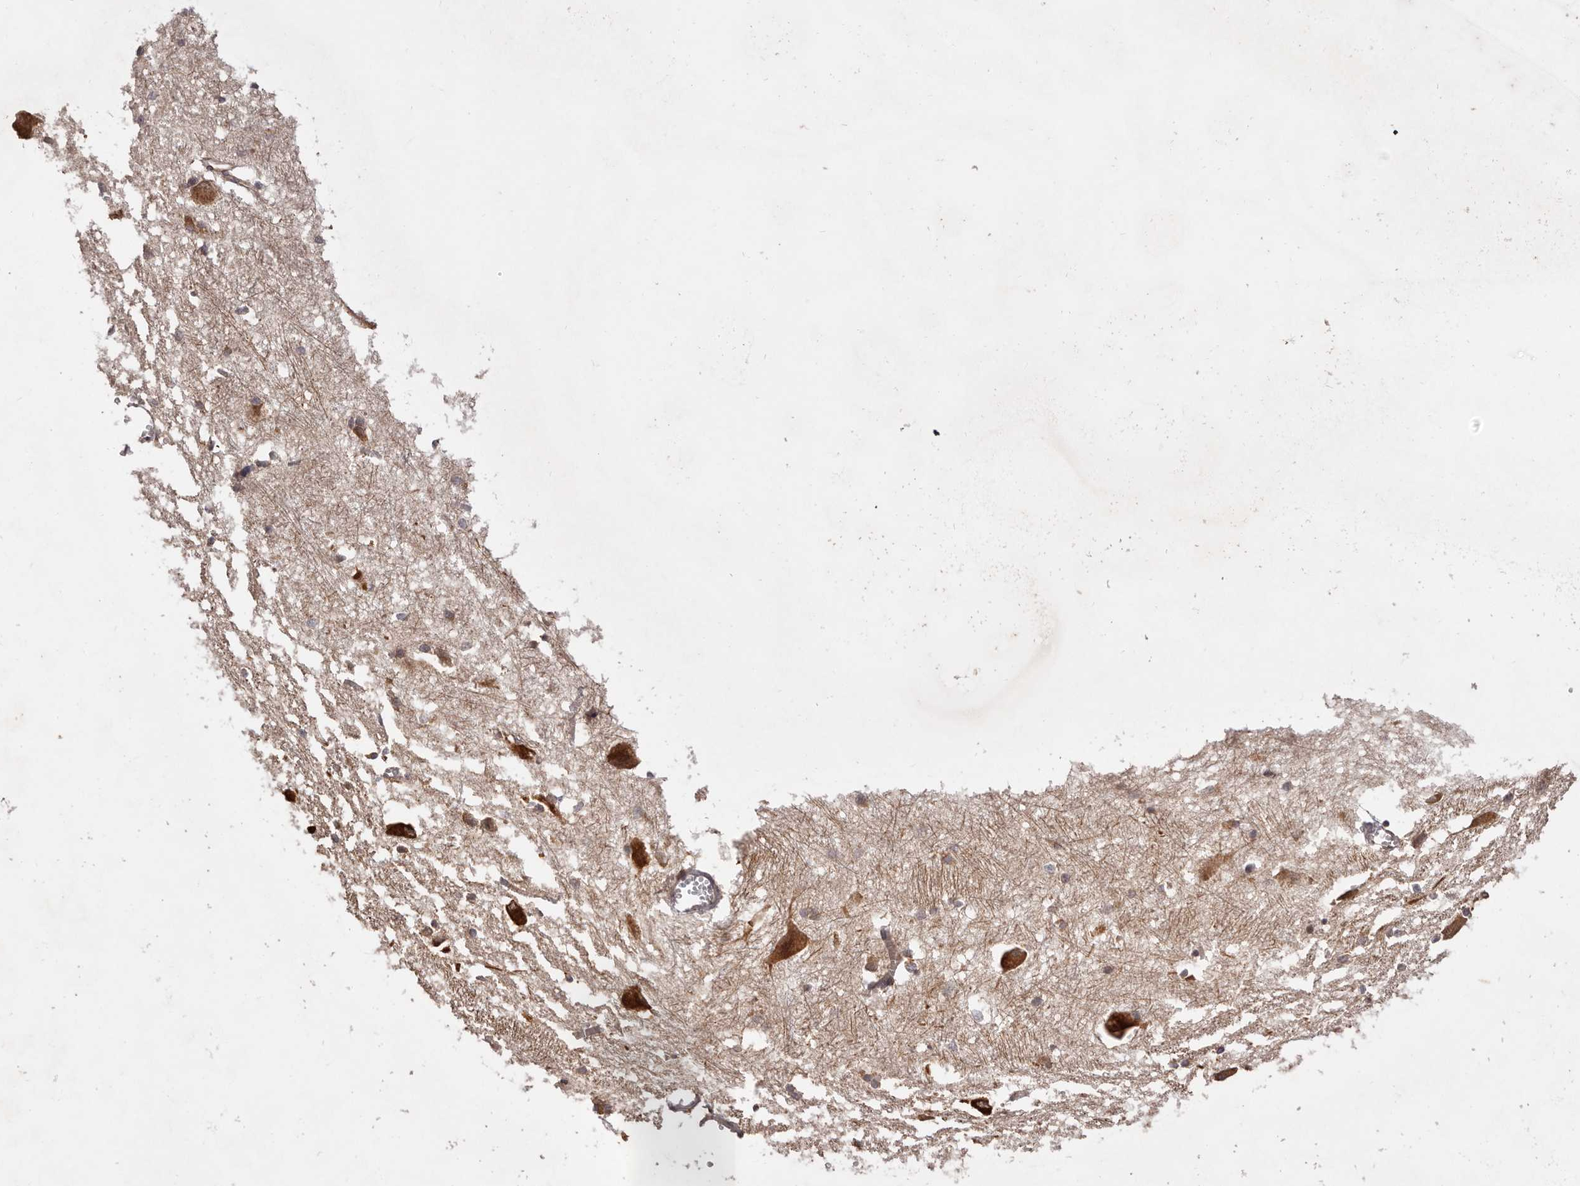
{"staining": {"intensity": "moderate", "quantity": "25%-75%", "location": "cytoplasmic/membranous"}, "tissue": "caudate", "cell_type": "Glial cells", "image_type": "normal", "snomed": [{"axis": "morphology", "description": "Normal tissue, NOS"}, {"axis": "topography", "description": "Lateral ventricle wall"}], "caption": "This is an image of immunohistochemistry (IHC) staining of normal caudate, which shows moderate positivity in the cytoplasmic/membranous of glial cells.", "gene": "RPS6", "patient": {"sex": "male", "age": 37}}